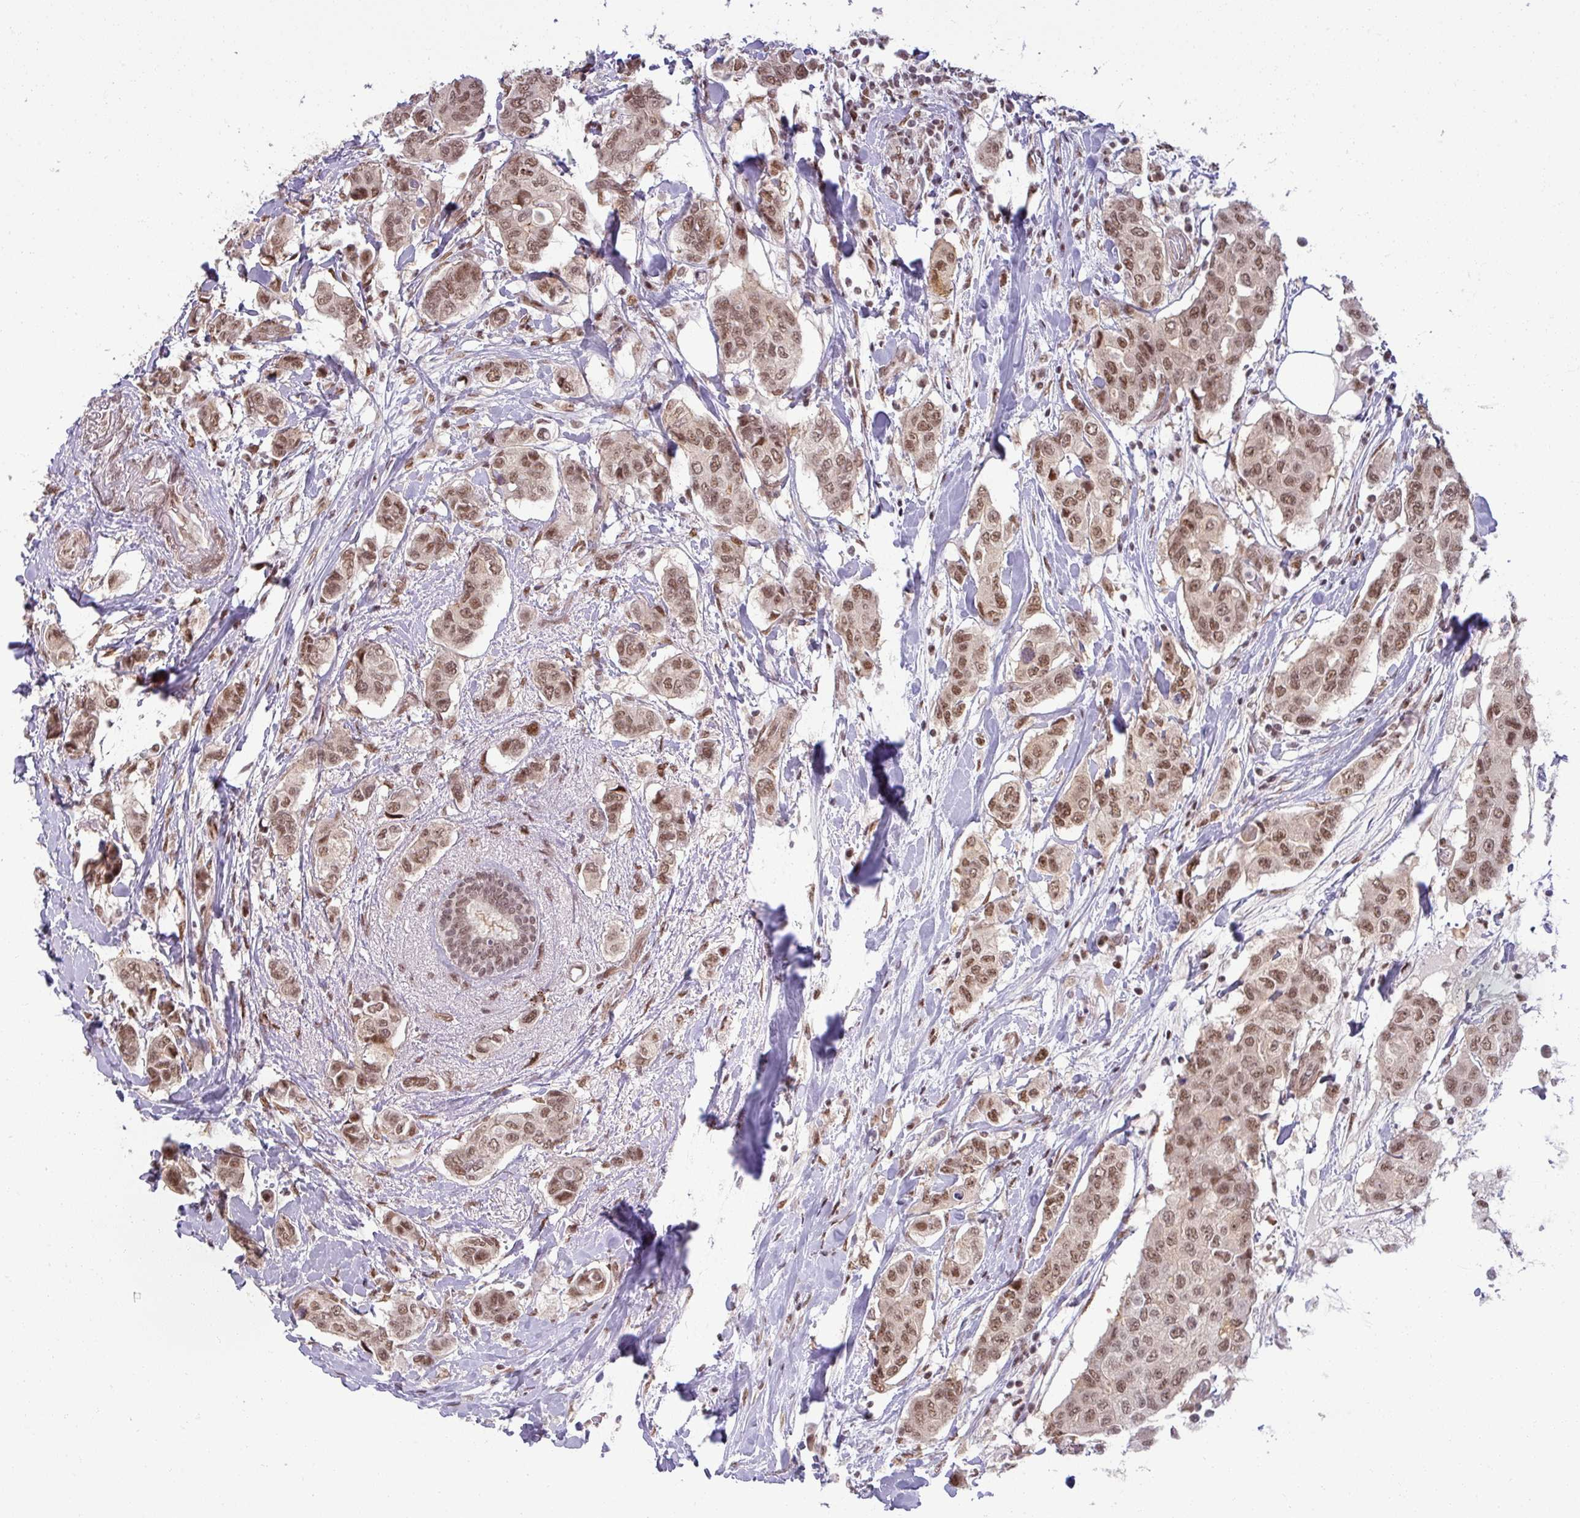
{"staining": {"intensity": "moderate", "quantity": ">75%", "location": "nuclear"}, "tissue": "breast cancer", "cell_type": "Tumor cells", "image_type": "cancer", "snomed": [{"axis": "morphology", "description": "Lobular carcinoma"}, {"axis": "topography", "description": "Breast"}], "caption": "Immunohistochemical staining of breast lobular carcinoma demonstrates medium levels of moderate nuclear protein expression in about >75% of tumor cells.", "gene": "PTPN20", "patient": {"sex": "female", "age": 51}}